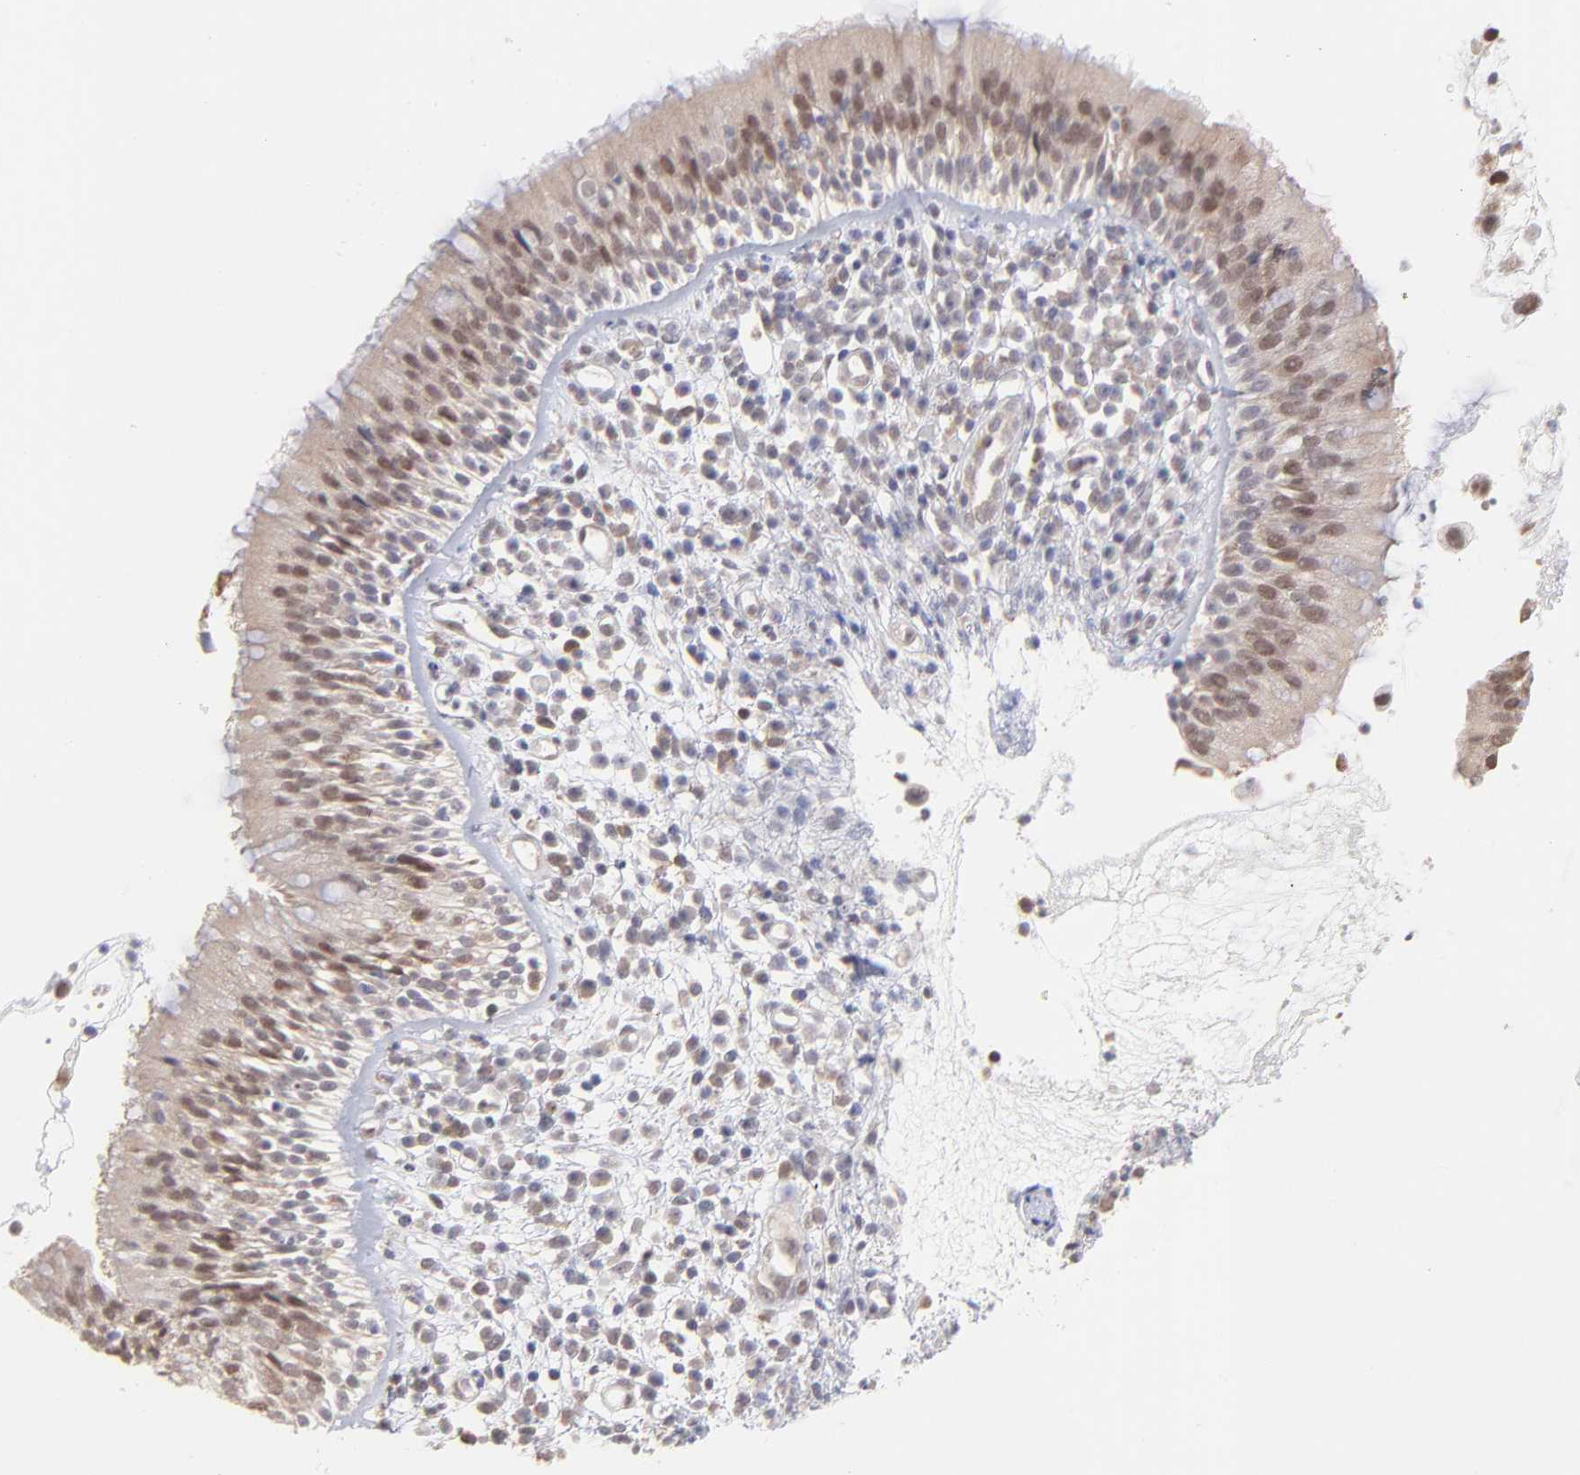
{"staining": {"intensity": "weak", "quantity": "25%-75%", "location": "nuclear"}, "tissue": "nasopharynx", "cell_type": "Respiratory epithelial cells", "image_type": "normal", "snomed": [{"axis": "morphology", "description": "Normal tissue, NOS"}, {"axis": "morphology", "description": "Inflammation, NOS"}, {"axis": "morphology", "description": "Malignant melanoma, Metastatic site"}, {"axis": "topography", "description": "Nasopharynx"}], "caption": "Respiratory epithelial cells display weak nuclear positivity in about 25%-75% of cells in benign nasopharynx. The staining is performed using DAB (3,3'-diaminobenzidine) brown chromogen to label protein expression. The nuclei are counter-stained blue using hematoxylin.", "gene": "OAS1", "patient": {"sex": "female", "age": 55}}